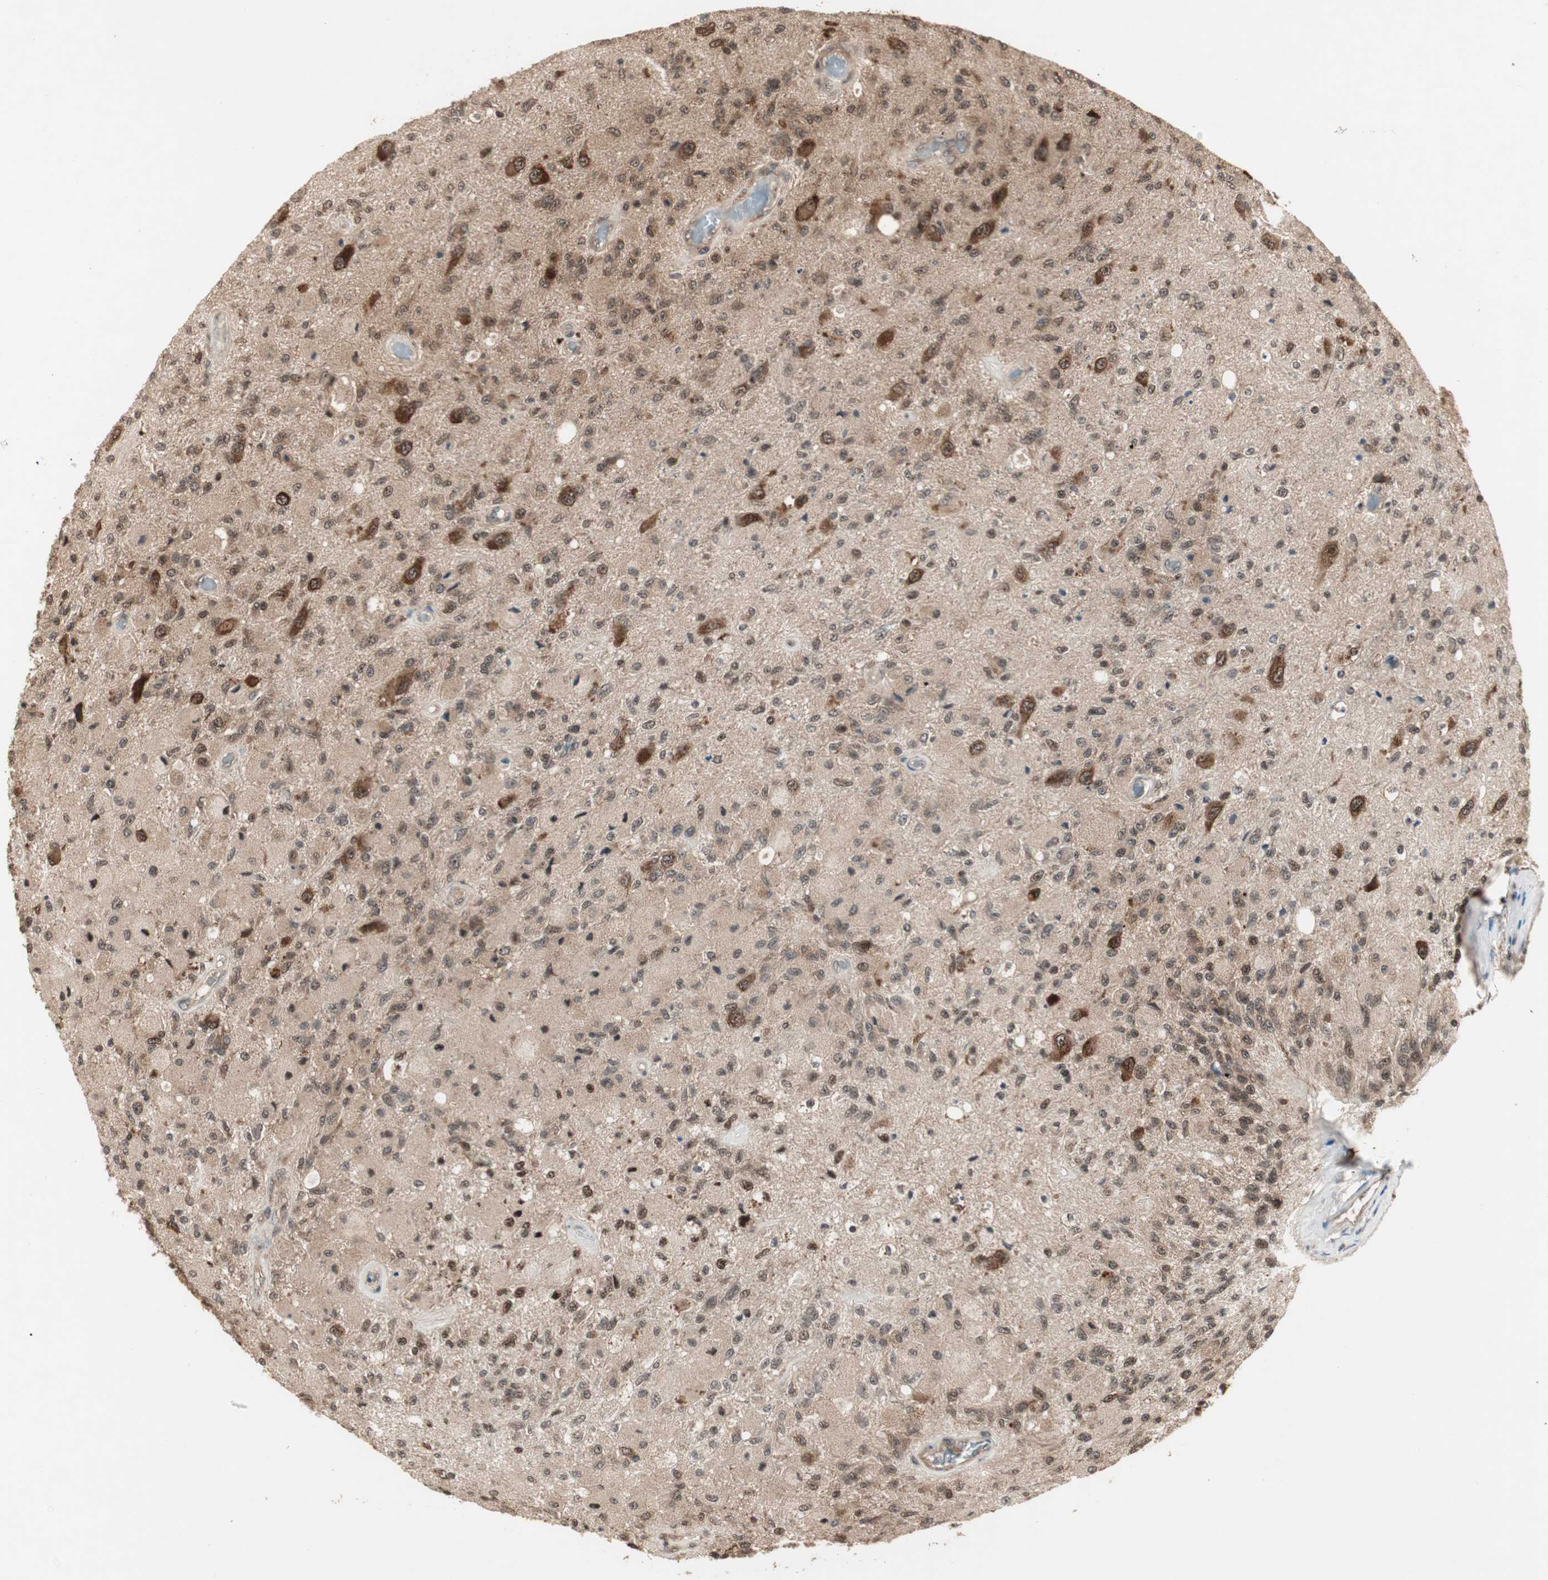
{"staining": {"intensity": "weak", "quantity": ">75%", "location": "cytoplasmic/membranous,nuclear"}, "tissue": "glioma", "cell_type": "Tumor cells", "image_type": "cancer", "snomed": [{"axis": "morphology", "description": "Normal tissue, NOS"}, {"axis": "morphology", "description": "Glioma, malignant, High grade"}, {"axis": "topography", "description": "Cerebral cortex"}], "caption": "Immunohistochemistry (IHC) histopathology image of neoplastic tissue: human malignant high-grade glioma stained using IHC displays low levels of weak protein expression localized specifically in the cytoplasmic/membranous and nuclear of tumor cells, appearing as a cytoplasmic/membranous and nuclear brown color.", "gene": "CSNK2B", "patient": {"sex": "male", "age": 77}}